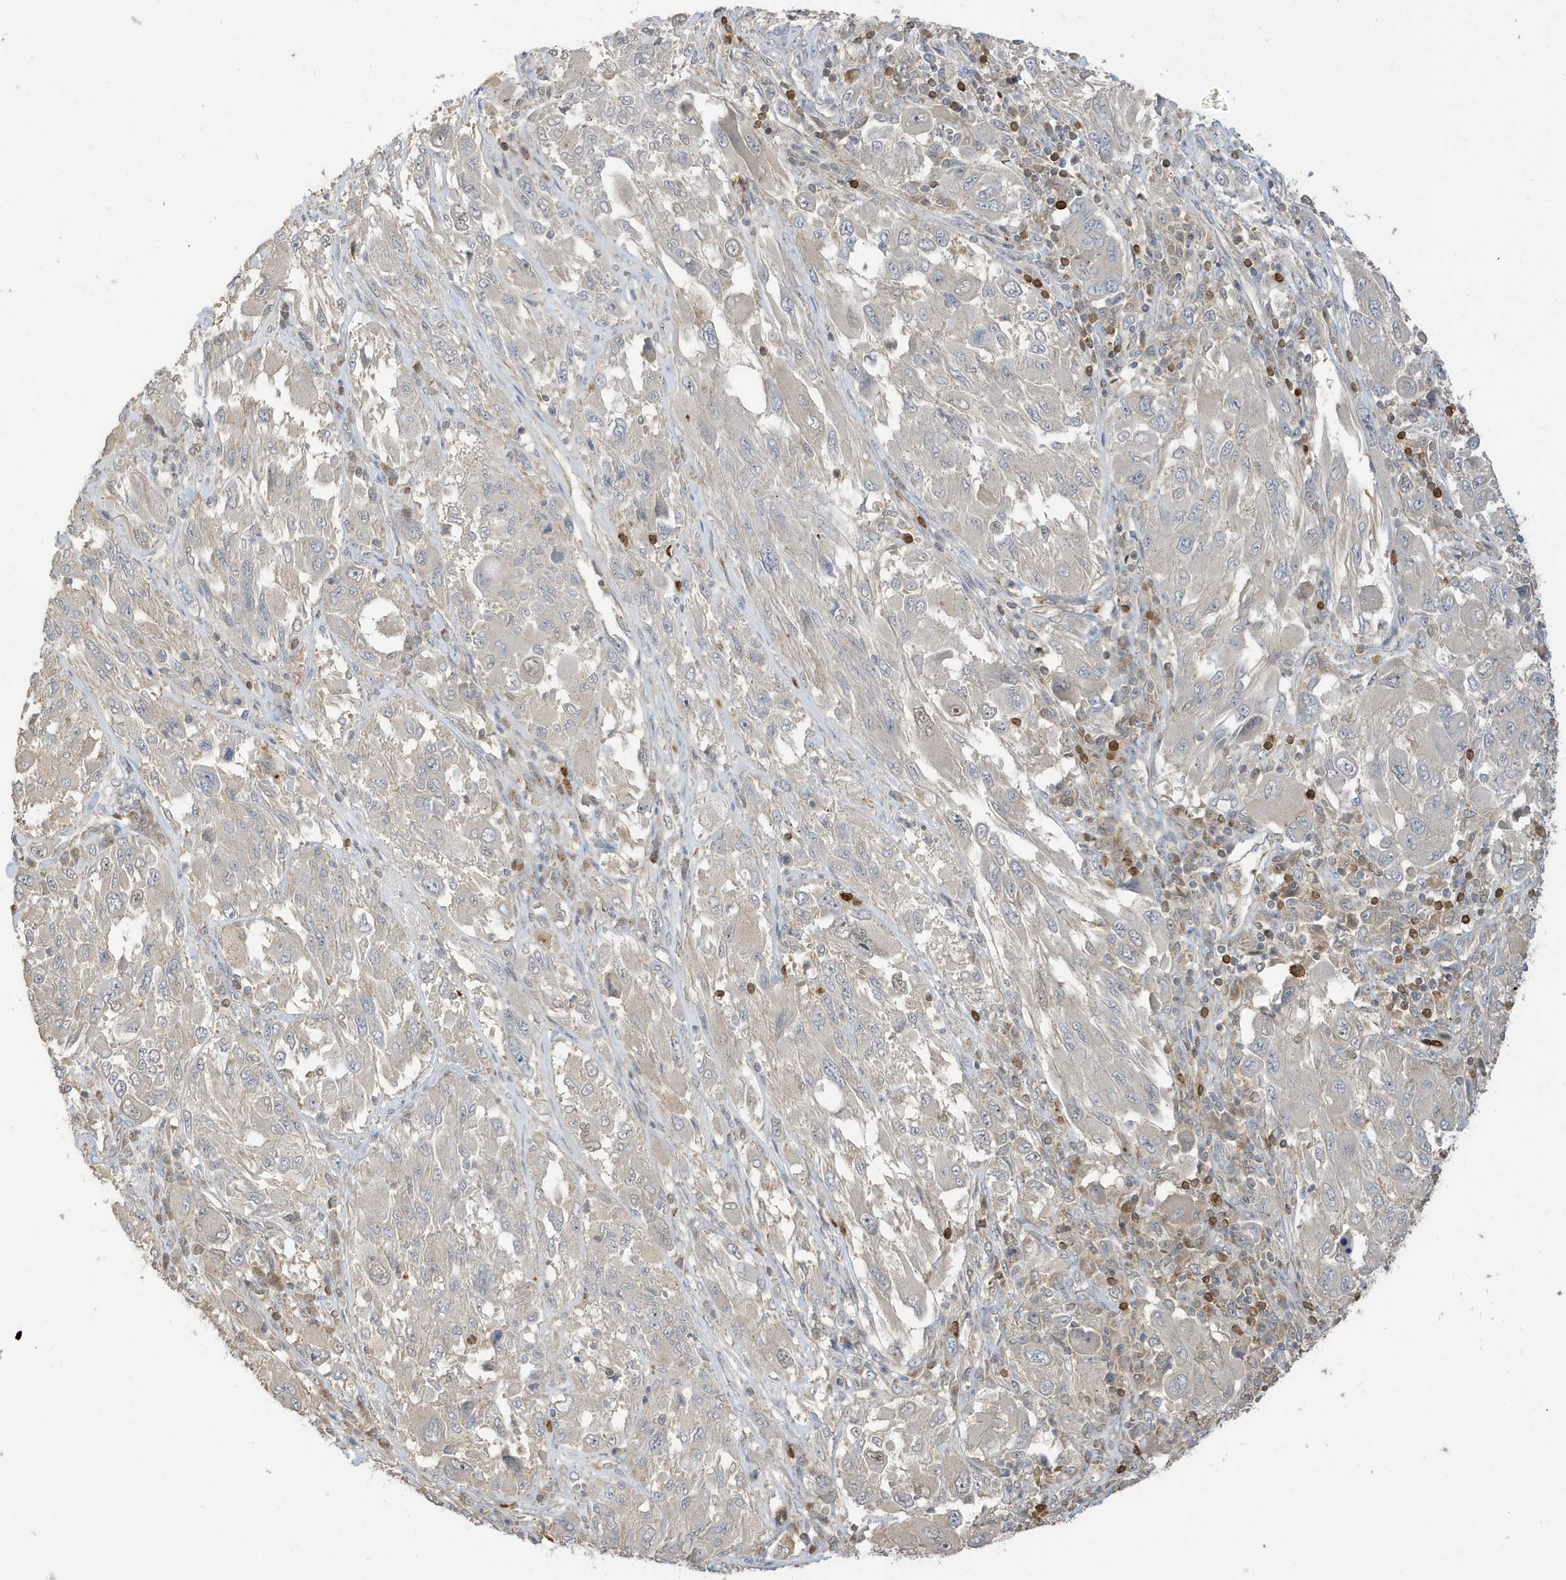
{"staining": {"intensity": "negative", "quantity": "none", "location": "none"}, "tissue": "melanoma", "cell_type": "Tumor cells", "image_type": "cancer", "snomed": [{"axis": "morphology", "description": "Malignant melanoma, NOS"}, {"axis": "topography", "description": "Skin"}], "caption": "High magnification brightfield microscopy of melanoma stained with DAB (3,3'-diaminobenzidine) (brown) and counterstained with hematoxylin (blue): tumor cells show no significant positivity.", "gene": "TAB3", "patient": {"sex": "female", "age": 91}}